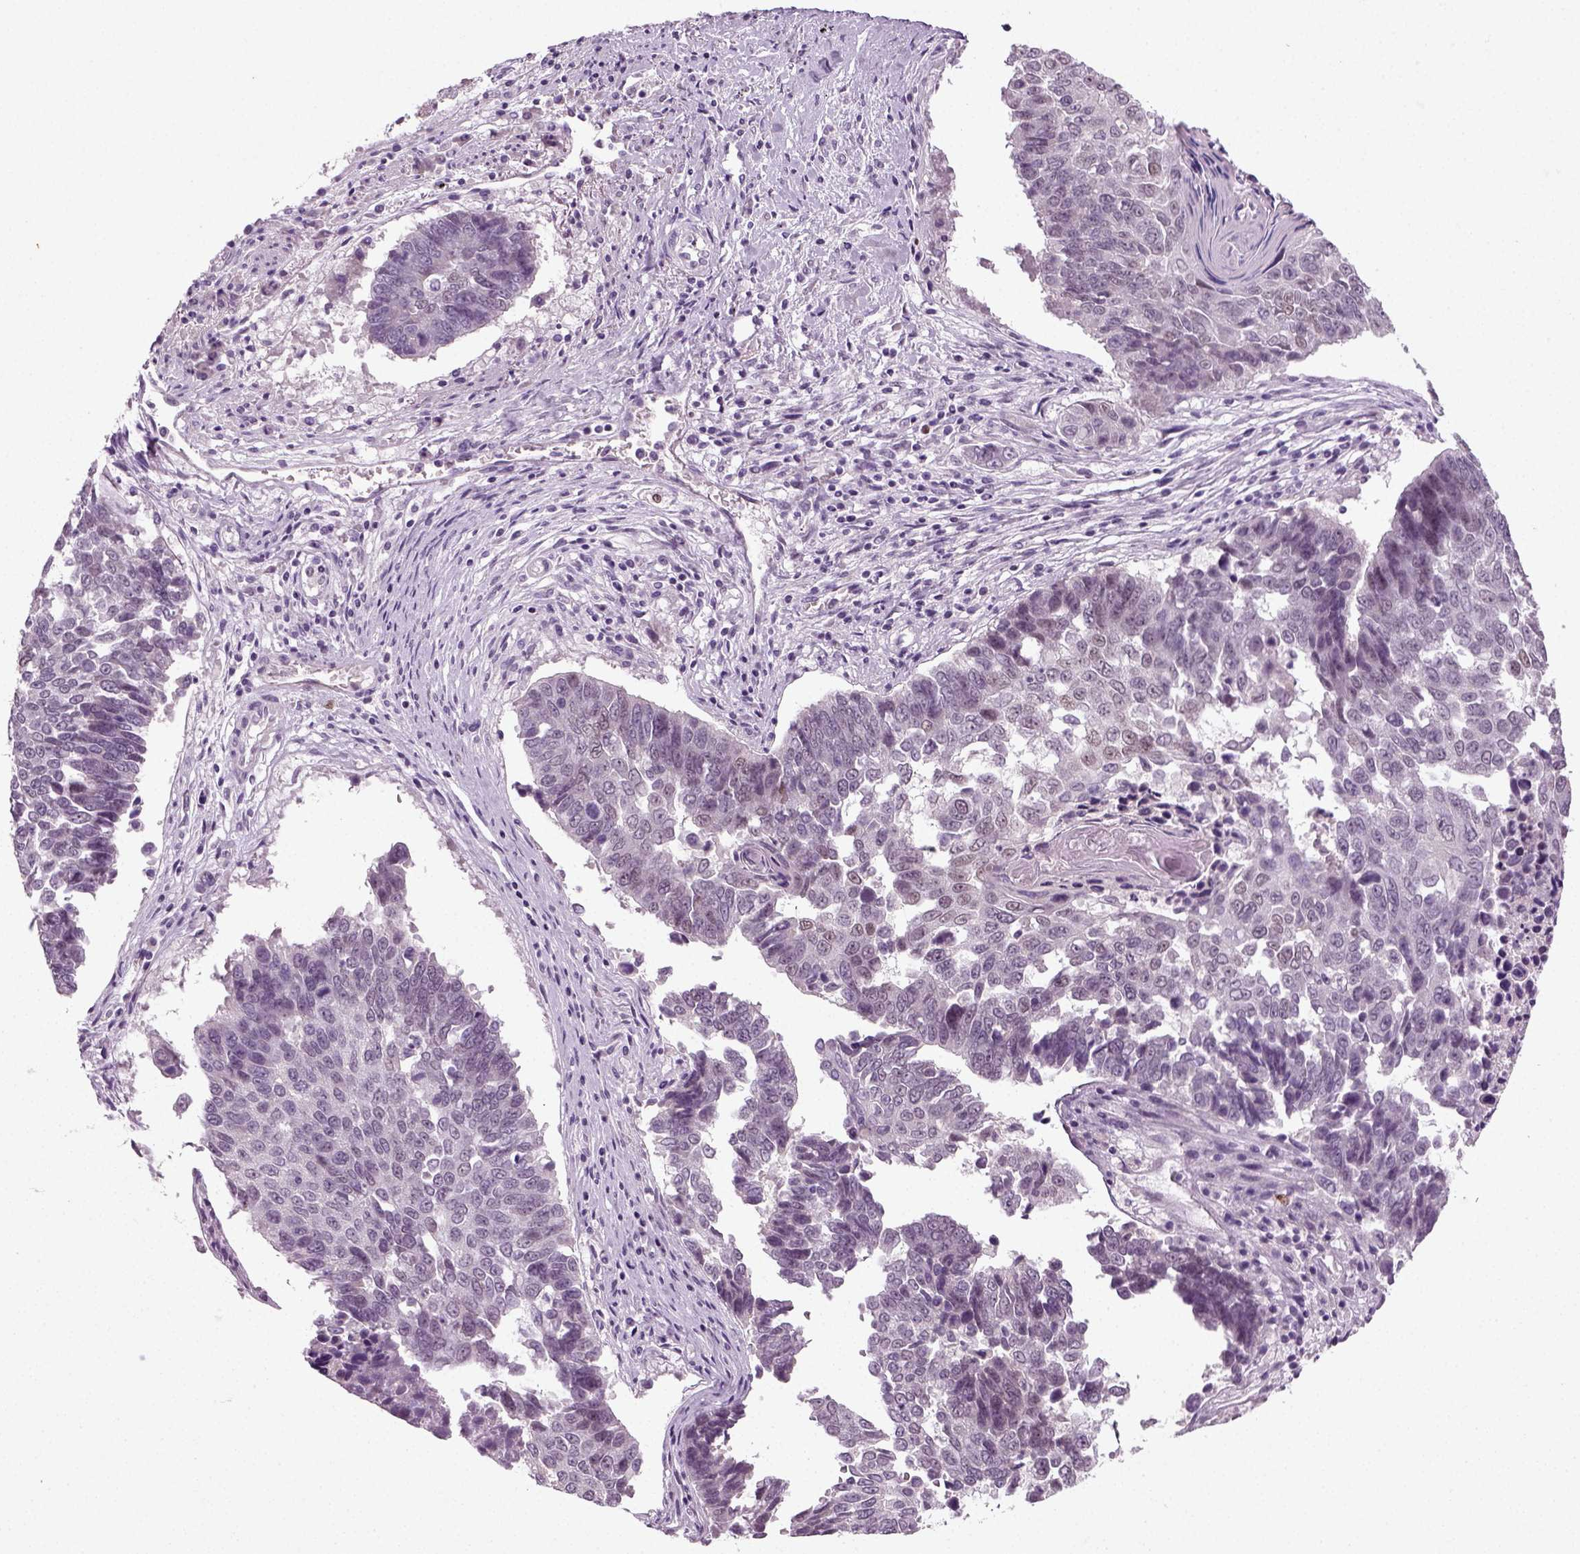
{"staining": {"intensity": "weak", "quantity": "<25%", "location": "nuclear"}, "tissue": "lung cancer", "cell_type": "Tumor cells", "image_type": "cancer", "snomed": [{"axis": "morphology", "description": "Squamous cell carcinoma, NOS"}, {"axis": "topography", "description": "Lung"}], "caption": "An immunohistochemistry (IHC) photomicrograph of lung cancer is shown. There is no staining in tumor cells of lung cancer. Brightfield microscopy of immunohistochemistry (IHC) stained with DAB (brown) and hematoxylin (blue), captured at high magnification.", "gene": "SYNGAP1", "patient": {"sex": "male", "age": 73}}